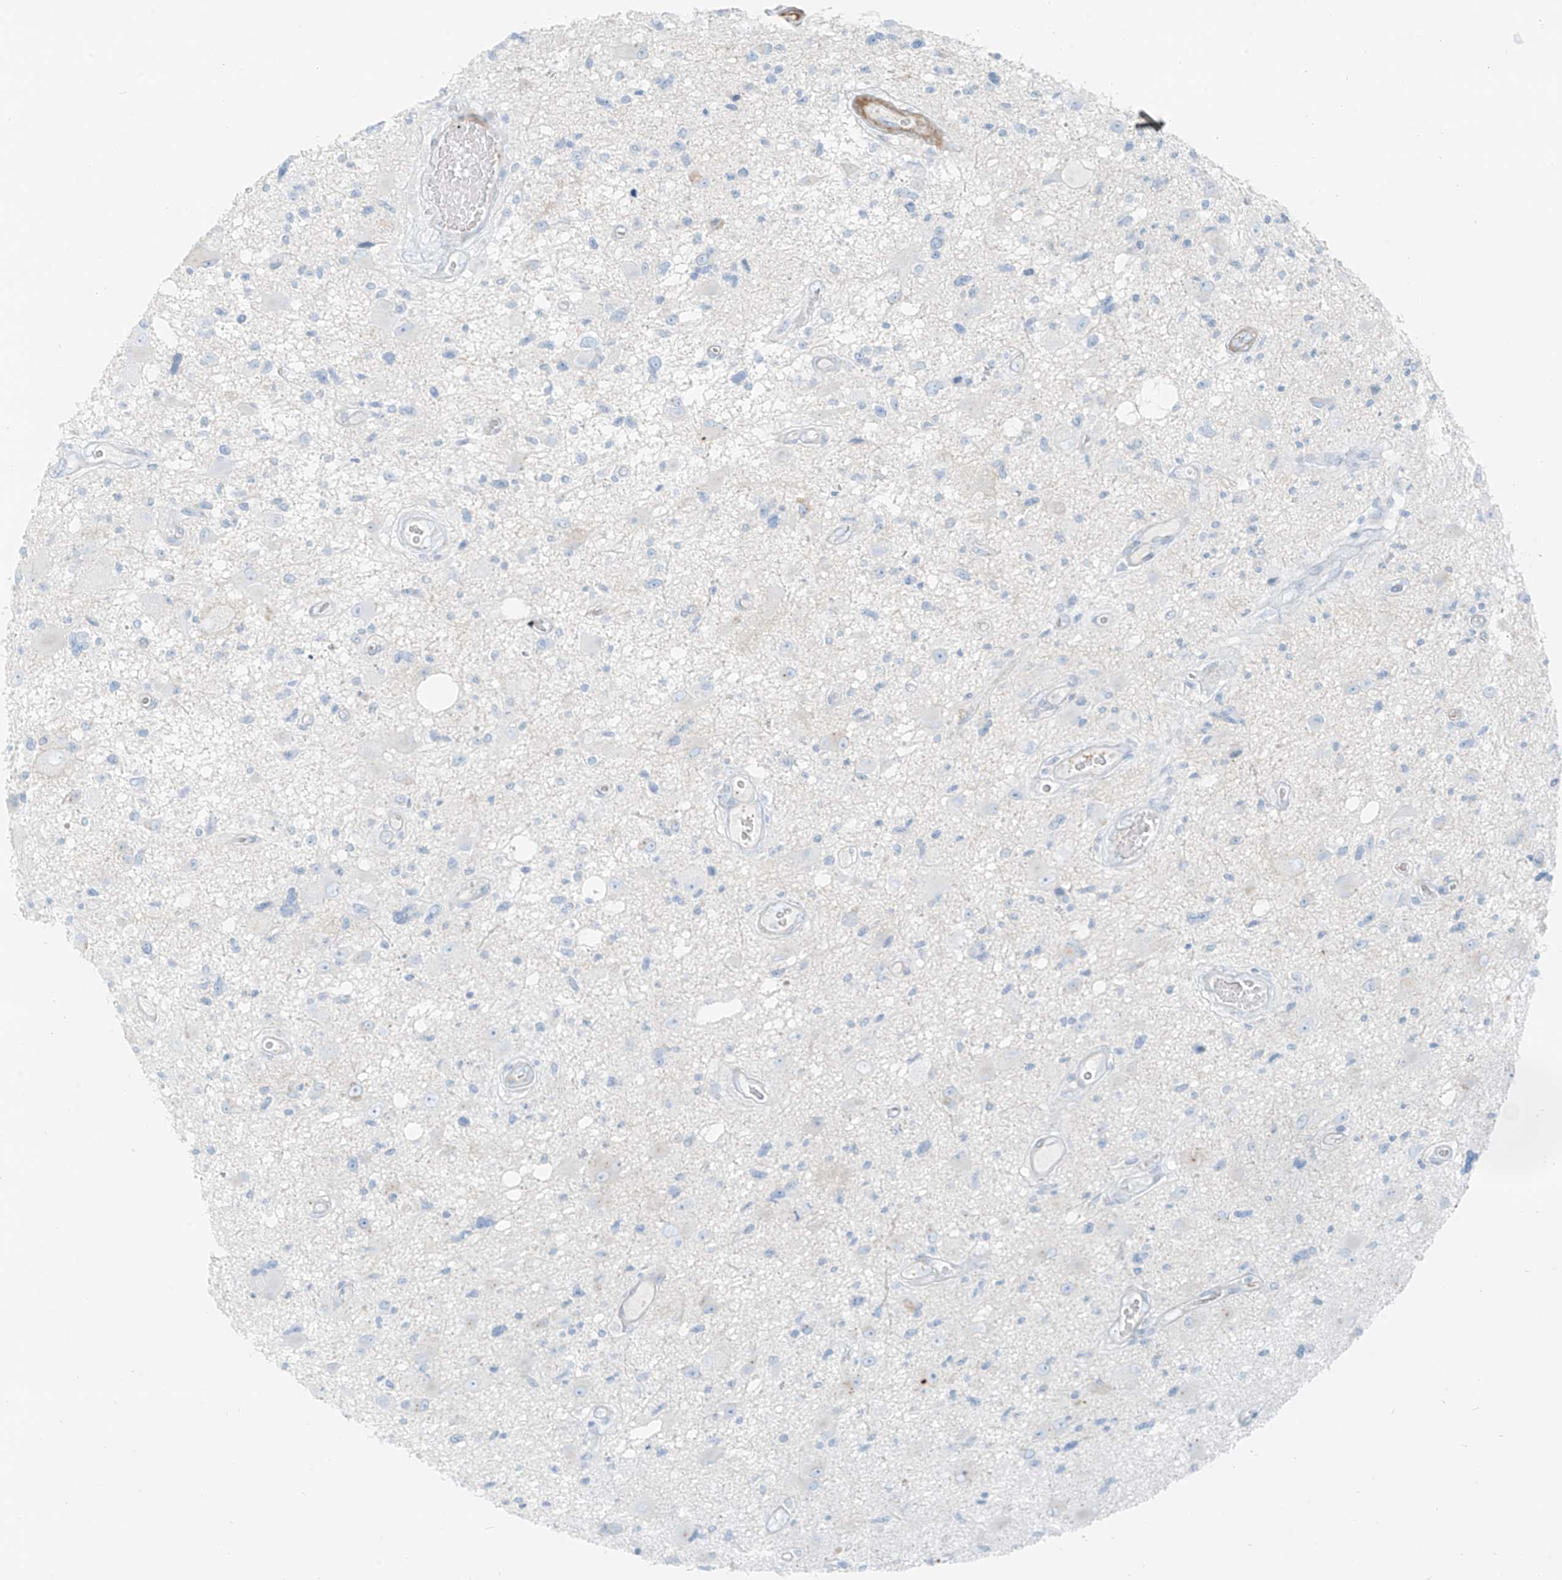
{"staining": {"intensity": "negative", "quantity": "none", "location": "none"}, "tissue": "glioma", "cell_type": "Tumor cells", "image_type": "cancer", "snomed": [{"axis": "morphology", "description": "Glioma, malignant, High grade"}, {"axis": "topography", "description": "Brain"}], "caption": "Glioma was stained to show a protein in brown. There is no significant staining in tumor cells.", "gene": "SMCP", "patient": {"sex": "male", "age": 33}}